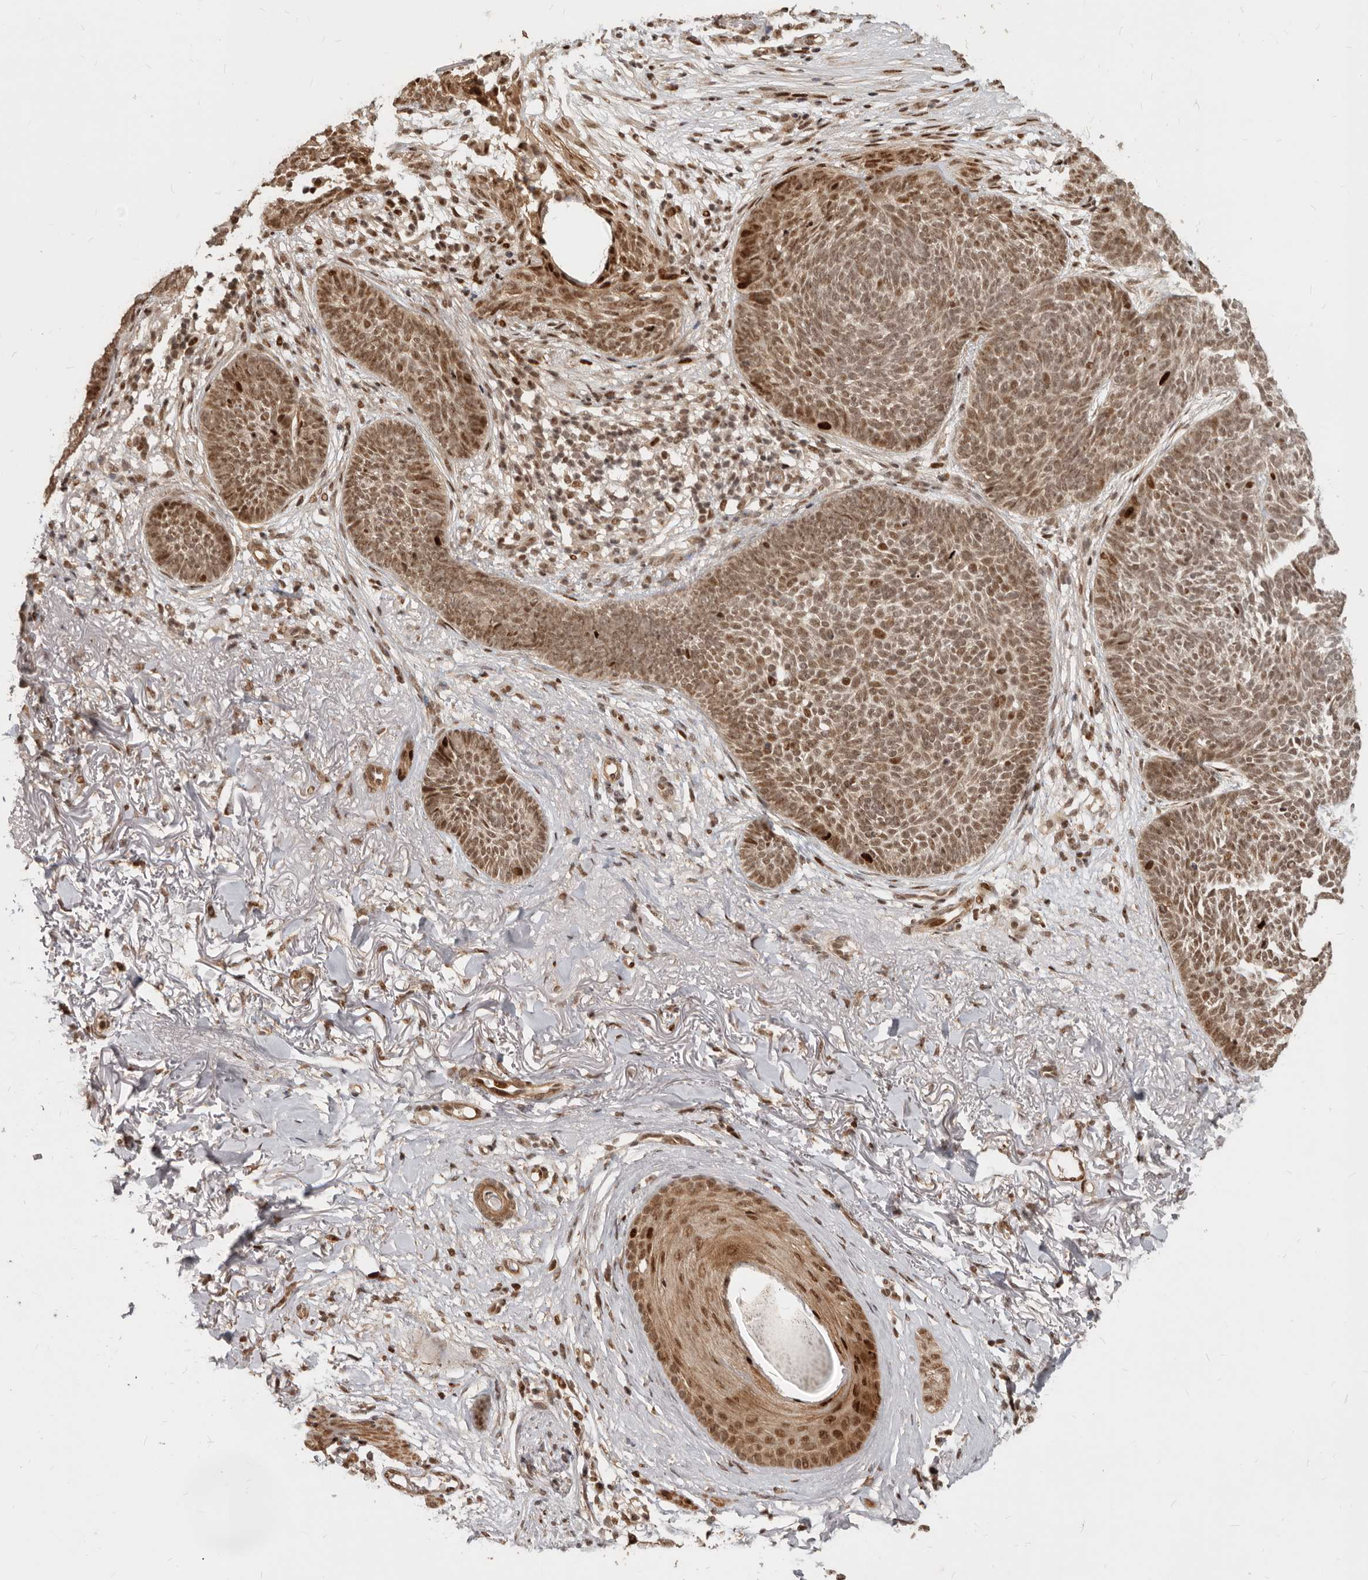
{"staining": {"intensity": "moderate", "quantity": ">75%", "location": "cytoplasmic/membranous,nuclear"}, "tissue": "skin cancer", "cell_type": "Tumor cells", "image_type": "cancer", "snomed": [{"axis": "morphology", "description": "Basal cell carcinoma"}, {"axis": "topography", "description": "Skin"}], "caption": "The image reveals immunohistochemical staining of skin cancer (basal cell carcinoma). There is moderate cytoplasmic/membranous and nuclear expression is present in approximately >75% of tumor cells.", "gene": "GPBP1L1", "patient": {"sex": "female", "age": 70}}